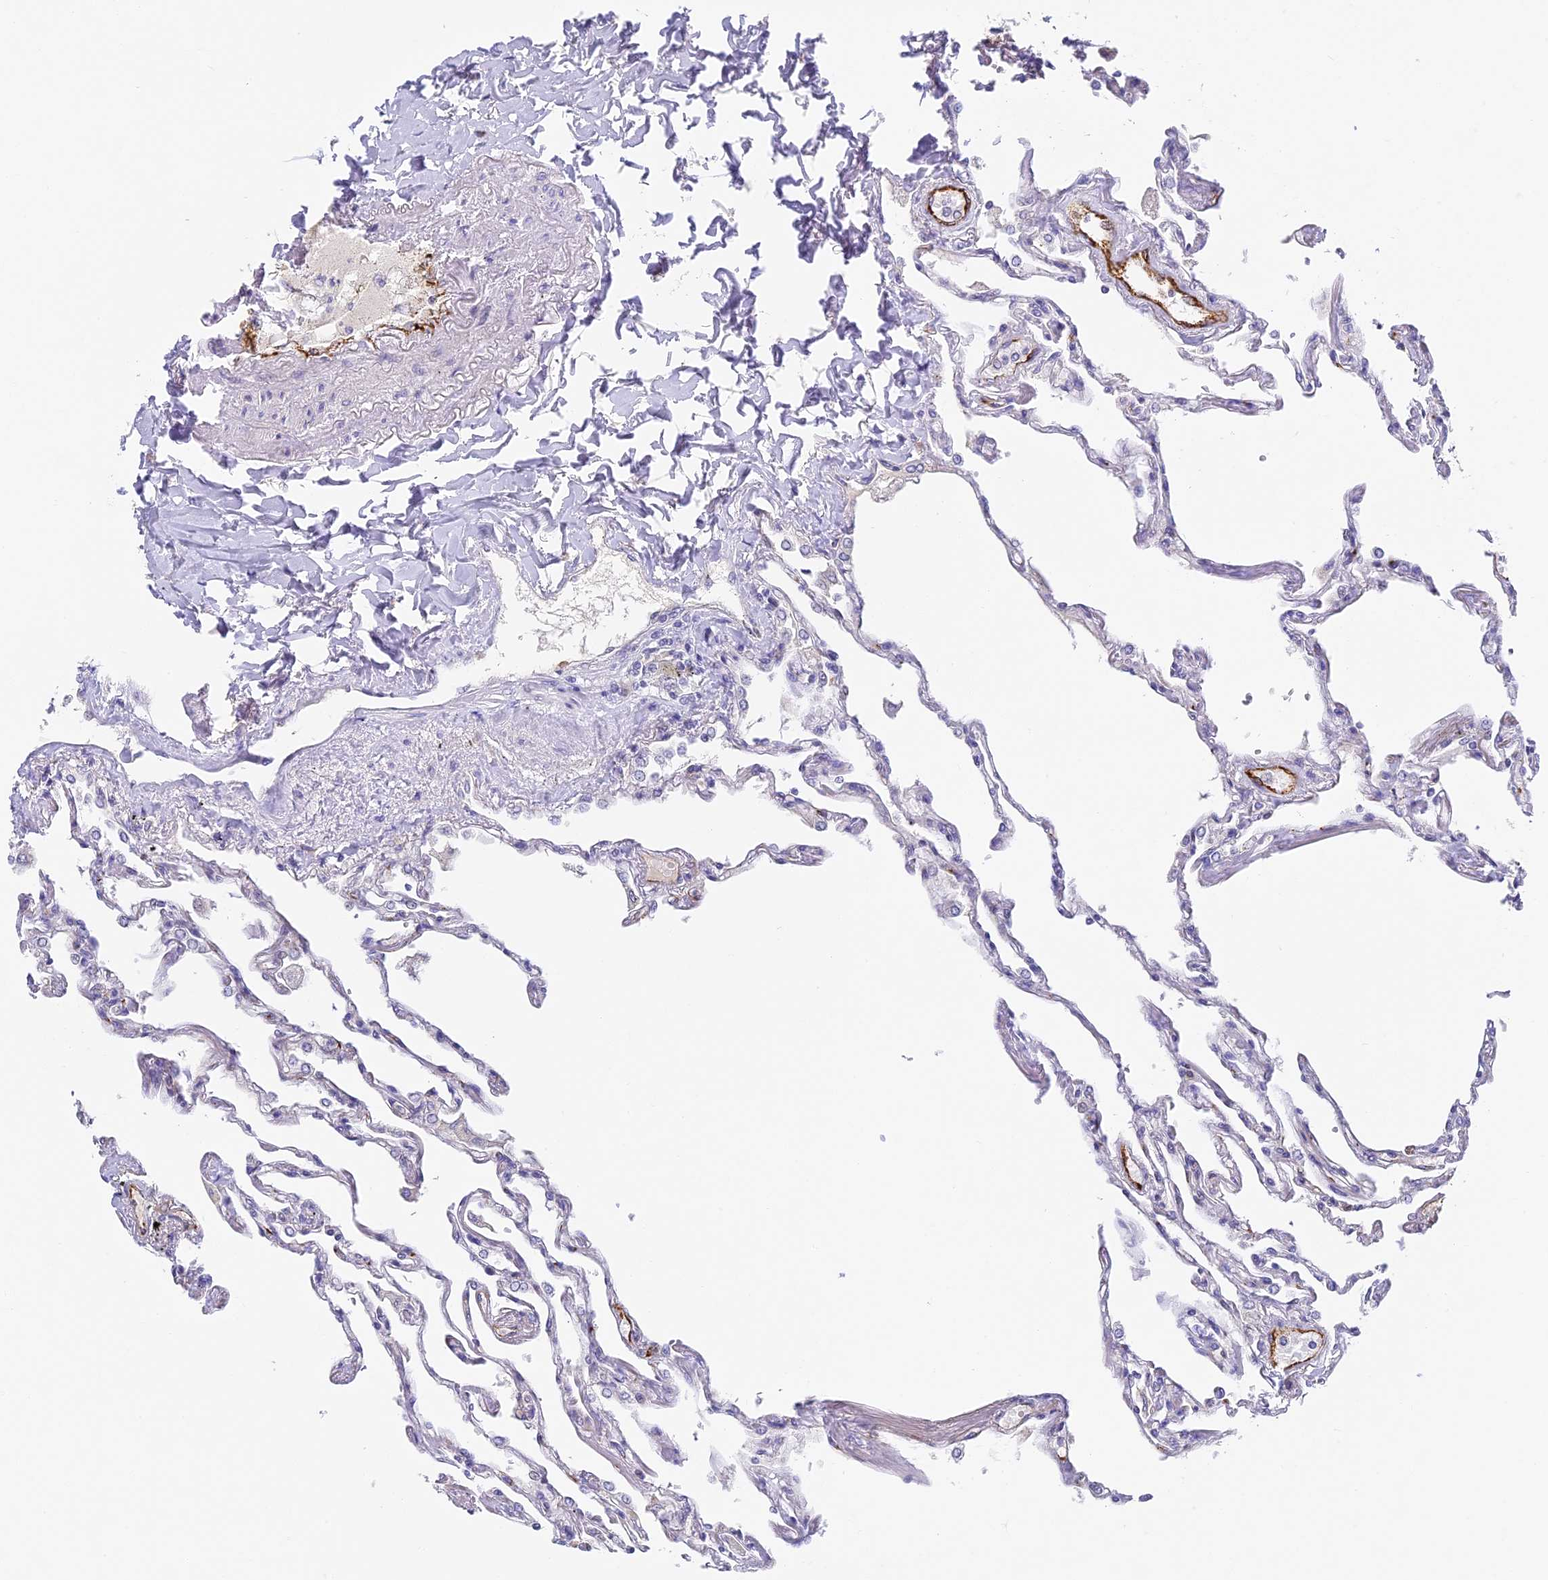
{"staining": {"intensity": "weak", "quantity": "<25%", "location": "cytoplasmic/membranous"}, "tissue": "lung", "cell_type": "Alveolar cells", "image_type": "normal", "snomed": [{"axis": "morphology", "description": "Normal tissue, NOS"}, {"axis": "topography", "description": "Lung"}], "caption": "IHC micrograph of benign human lung stained for a protein (brown), which shows no staining in alveolar cells.", "gene": "DNAAF10", "patient": {"sex": "female", "age": 67}}